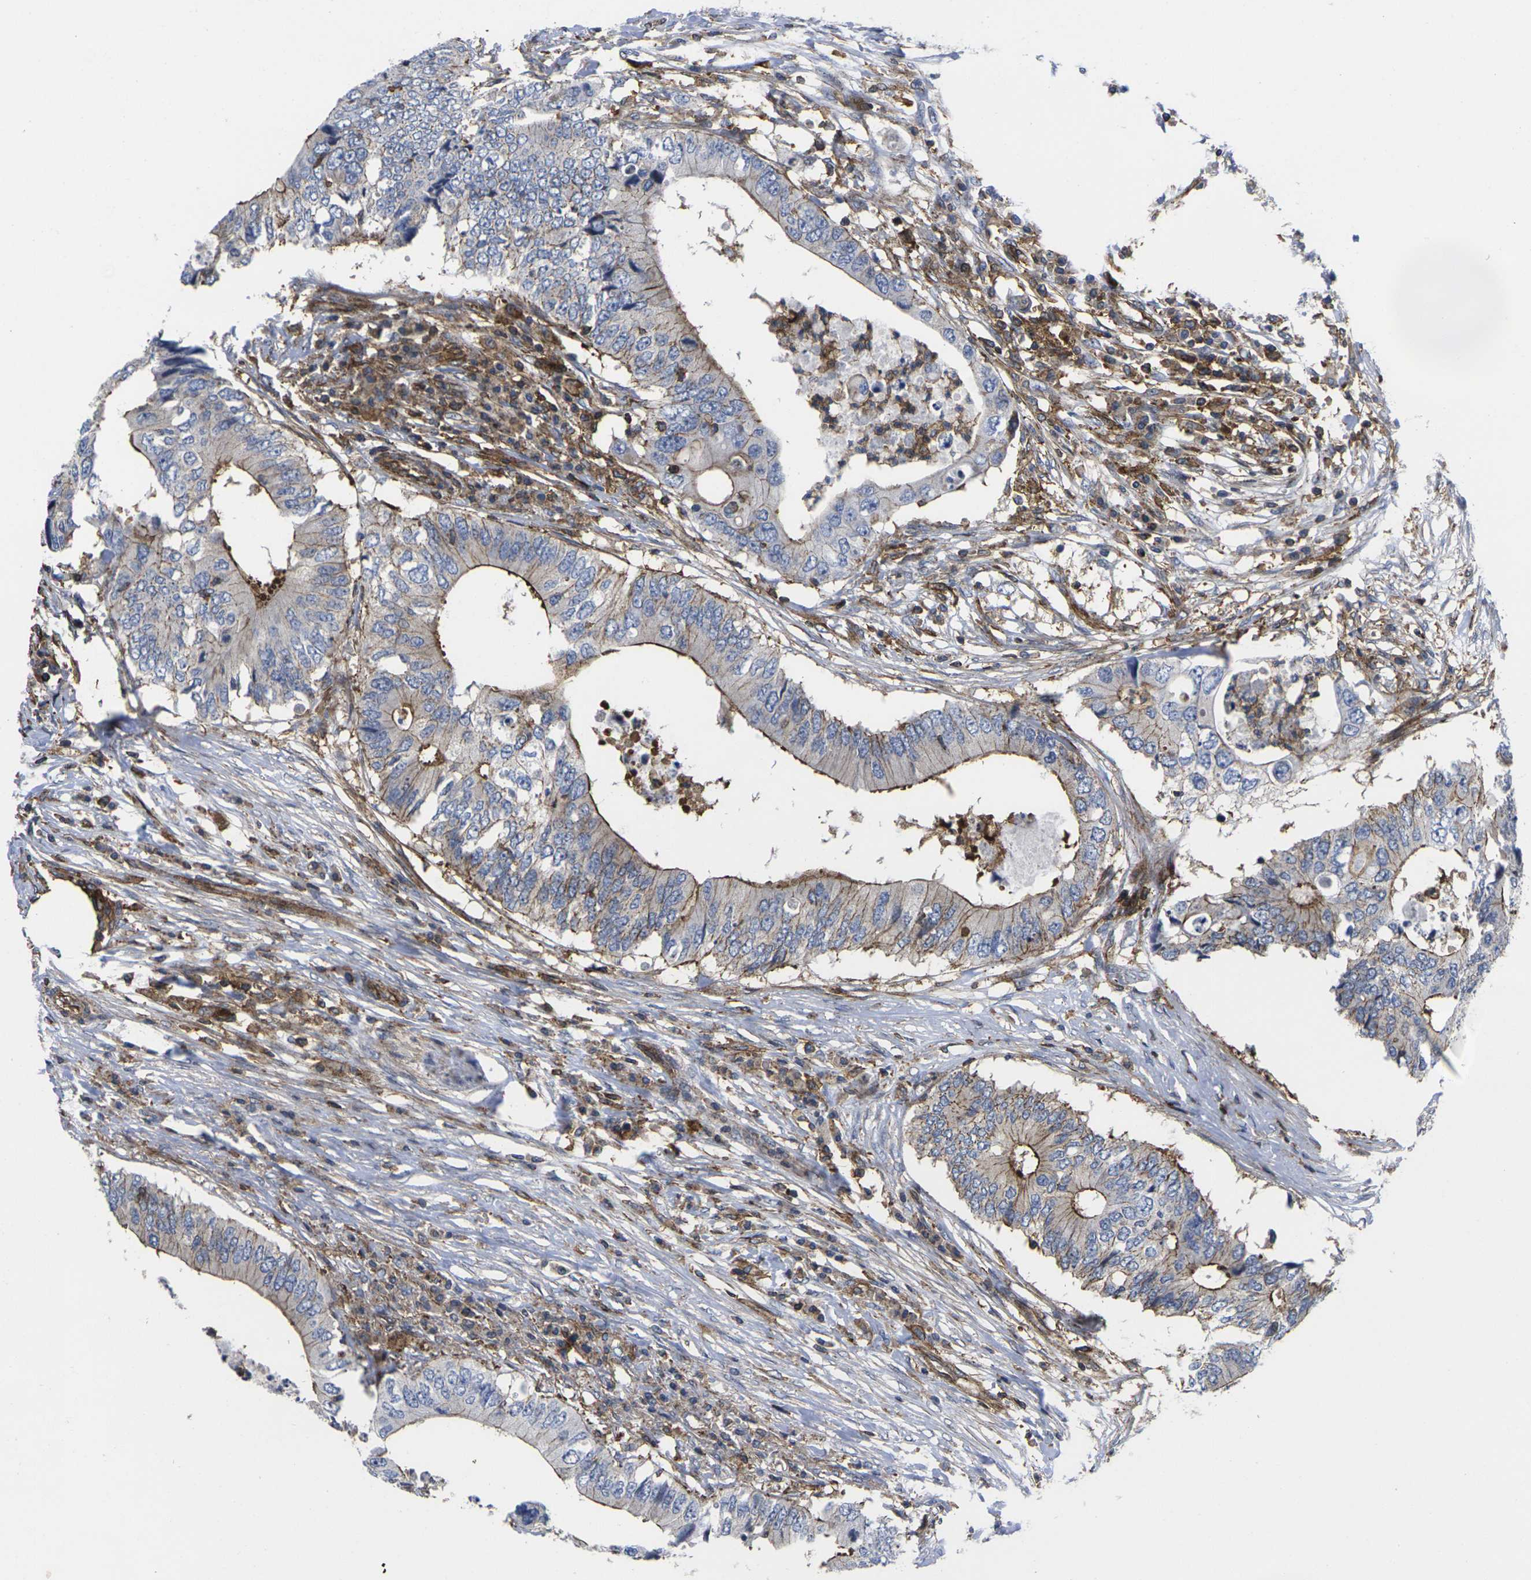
{"staining": {"intensity": "moderate", "quantity": "<25%", "location": "cytoplasmic/membranous"}, "tissue": "colorectal cancer", "cell_type": "Tumor cells", "image_type": "cancer", "snomed": [{"axis": "morphology", "description": "Adenocarcinoma, NOS"}, {"axis": "topography", "description": "Colon"}], "caption": "Colorectal cancer (adenocarcinoma) stained with a brown dye shows moderate cytoplasmic/membranous positive expression in about <25% of tumor cells.", "gene": "IQGAP1", "patient": {"sex": "male", "age": 71}}